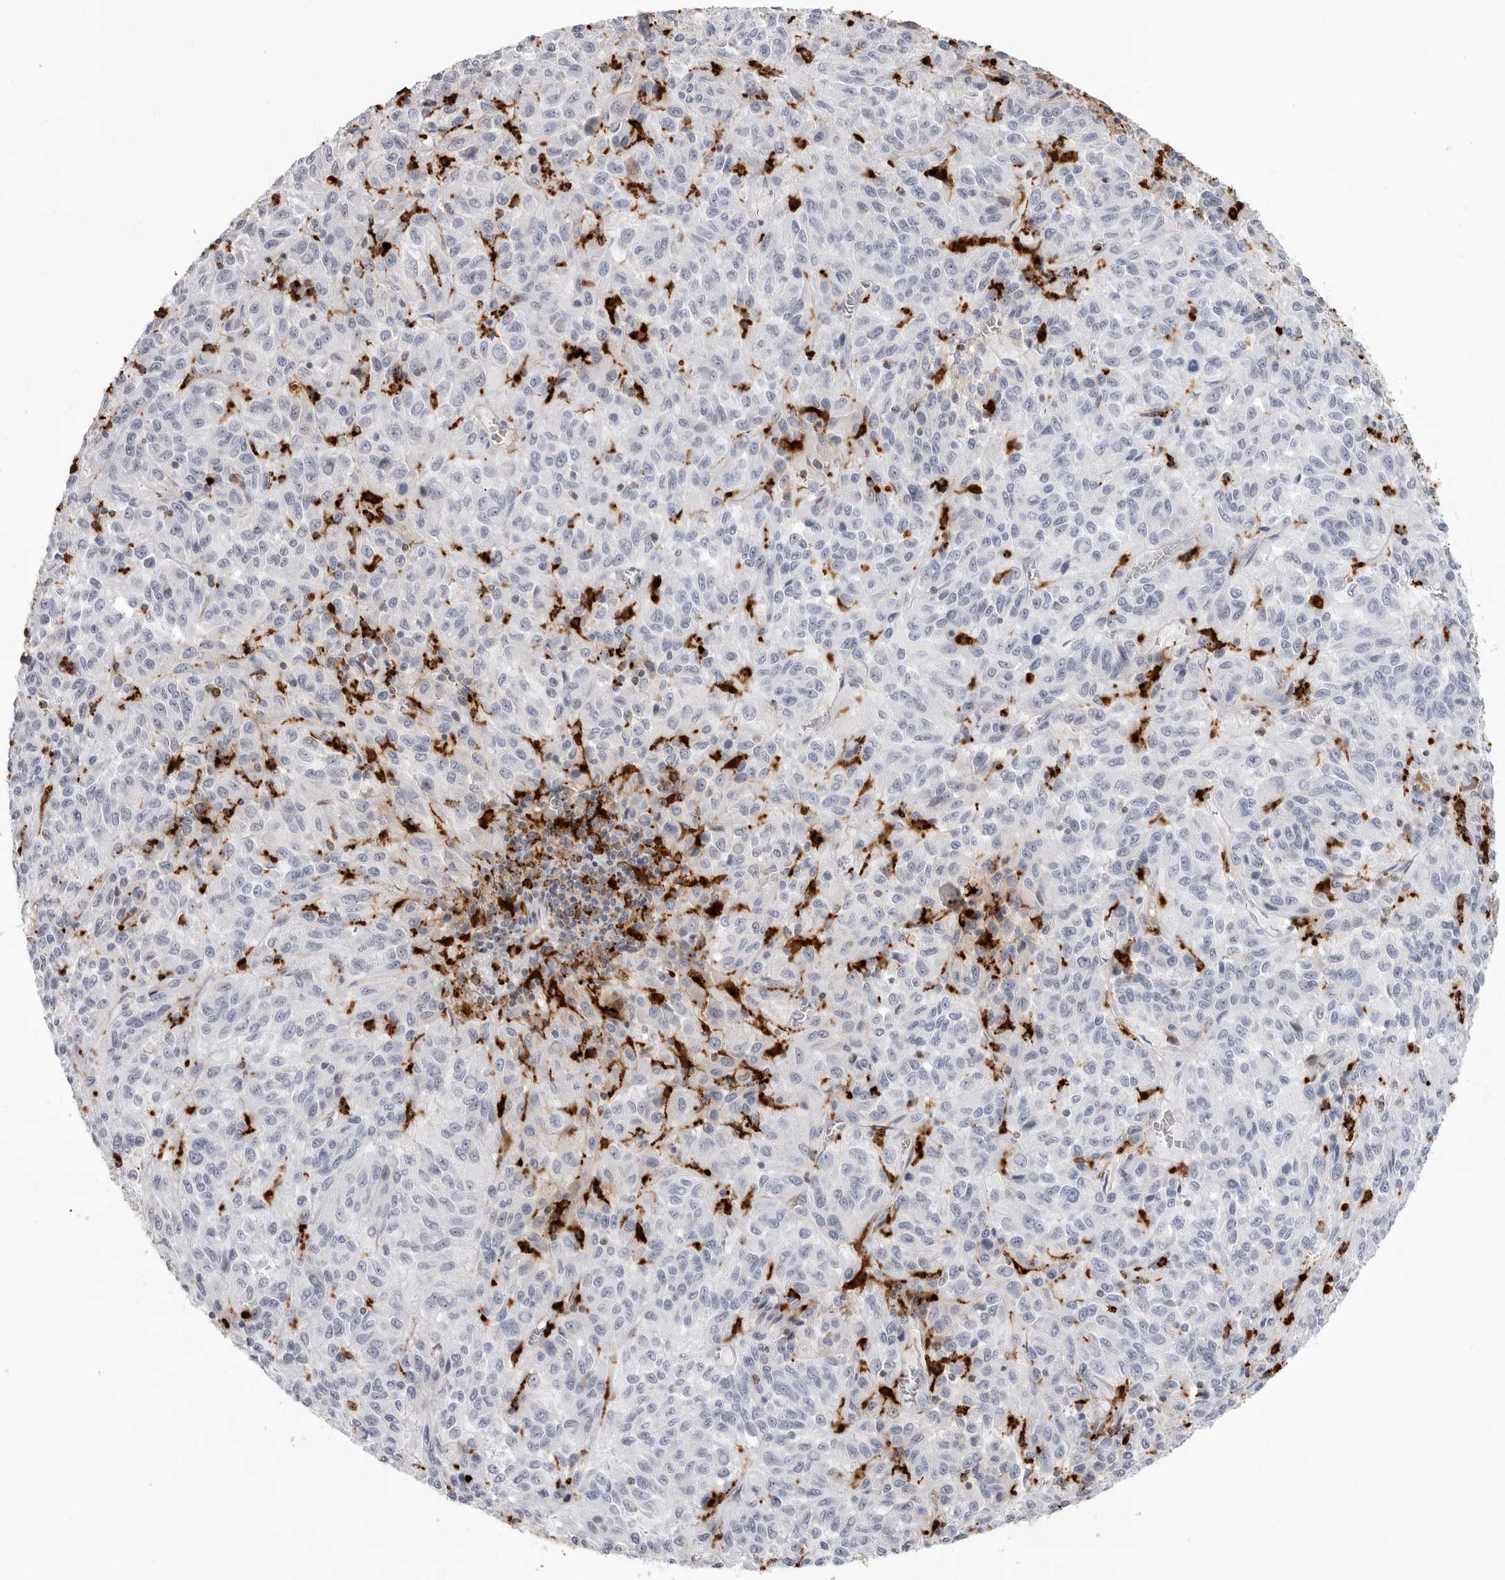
{"staining": {"intensity": "negative", "quantity": "none", "location": "none"}, "tissue": "melanoma", "cell_type": "Tumor cells", "image_type": "cancer", "snomed": [{"axis": "morphology", "description": "Malignant melanoma, Metastatic site"}, {"axis": "topography", "description": "Lung"}], "caption": "Tumor cells are negative for protein expression in human melanoma. (DAB (3,3'-diaminobenzidine) immunohistochemistry (IHC), high magnification).", "gene": "IFI30", "patient": {"sex": "male", "age": 64}}